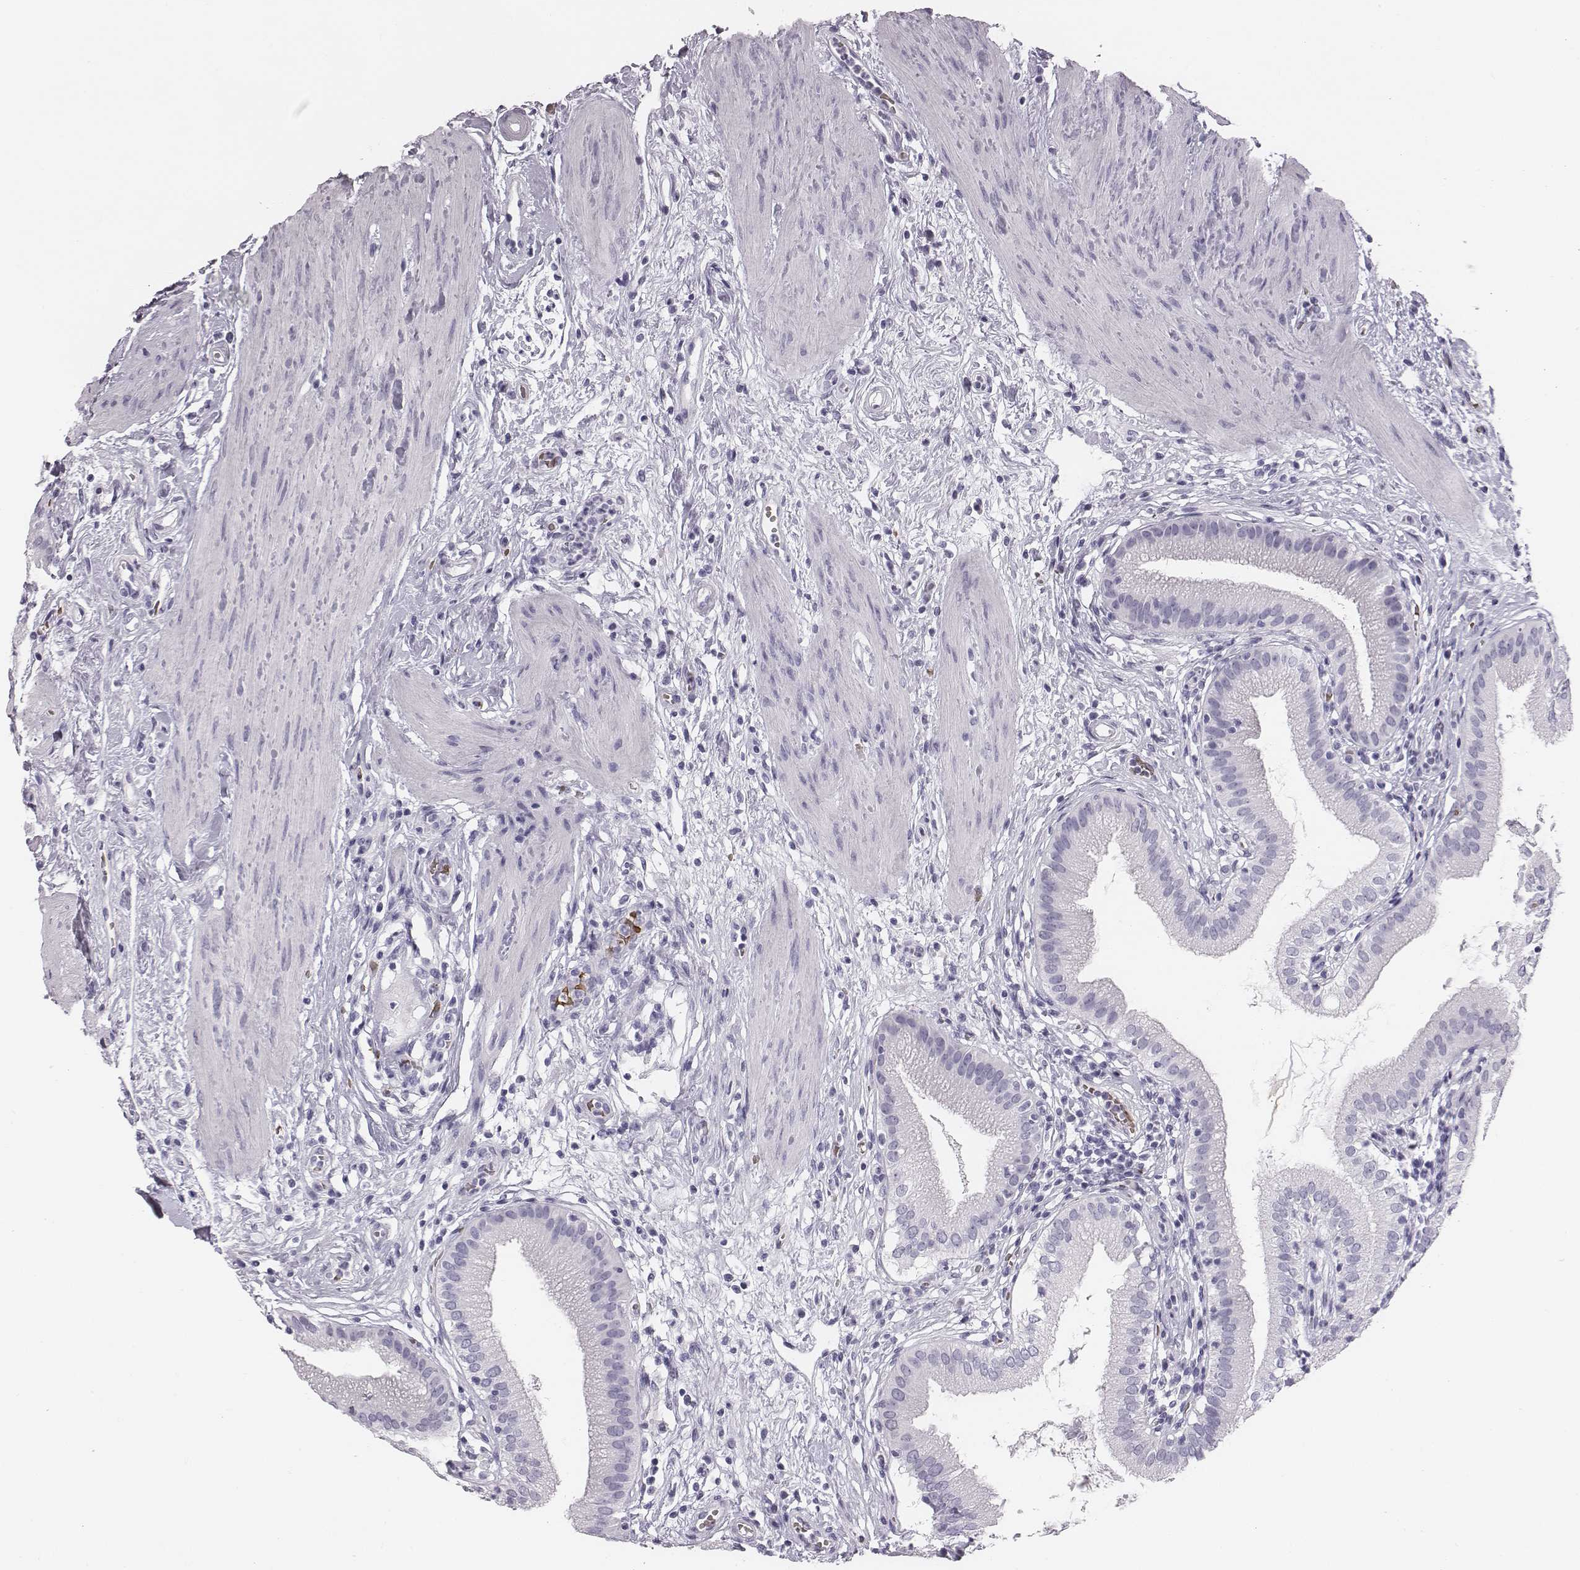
{"staining": {"intensity": "negative", "quantity": "none", "location": "none"}, "tissue": "gallbladder", "cell_type": "Glandular cells", "image_type": "normal", "snomed": [{"axis": "morphology", "description": "Normal tissue, NOS"}, {"axis": "topography", "description": "Gallbladder"}], "caption": "Glandular cells show no significant protein staining in benign gallbladder. (Immunohistochemistry, brightfield microscopy, high magnification).", "gene": "HBZ", "patient": {"sex": "female", "age": 65}}